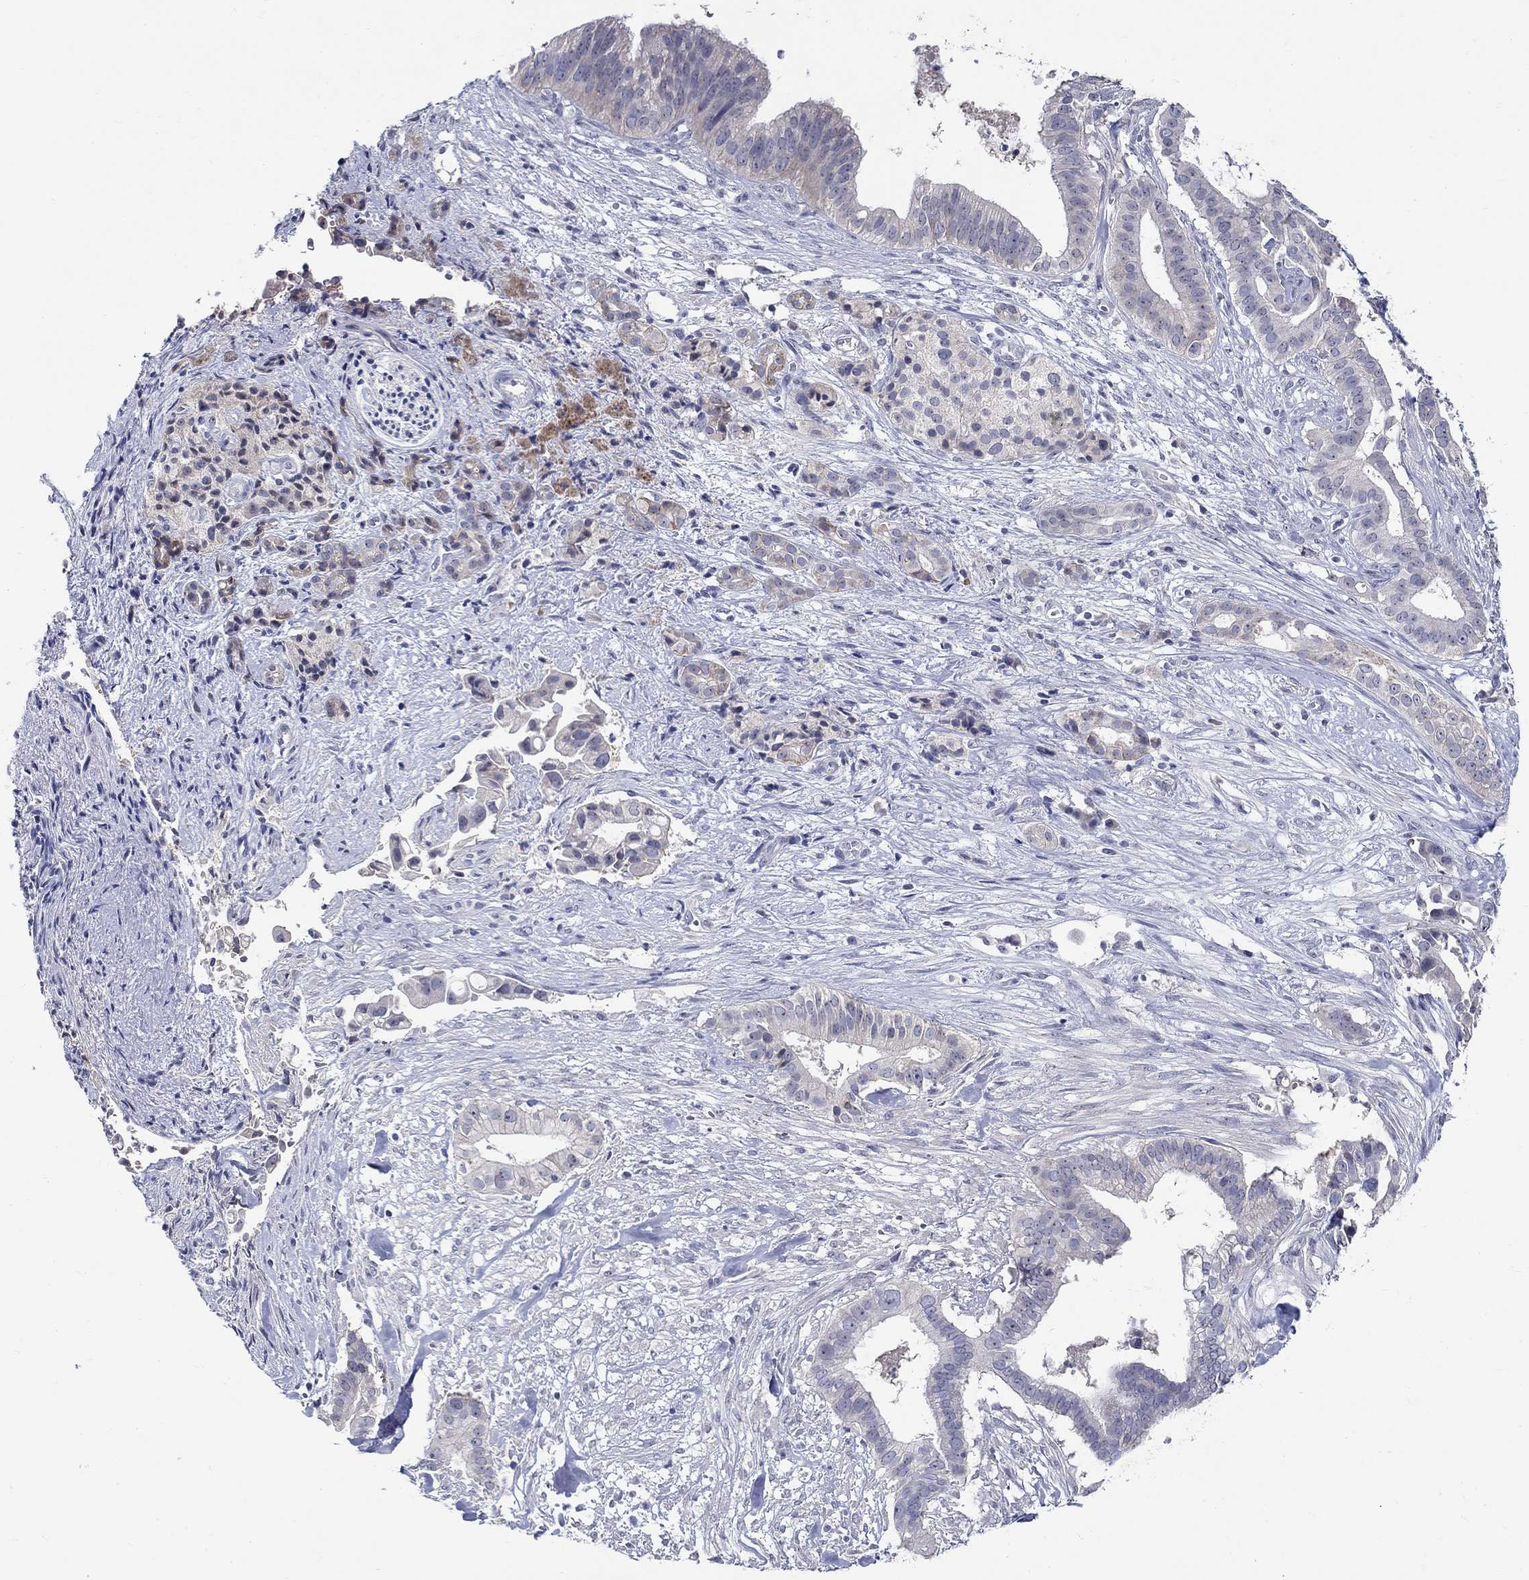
{"staining": {"intensity": "negative", "quantity": "none", "location": "none"}, "tissue": "pancreatic cancer", "cell_type": "Tumor cells", "image_type": "cancer", "snomed": [{"axis": "morphology", "description": "Adenocarcinoma, NOS"}, {"axis": "topography", "description": "Pancreas"}], "caption": "This histopathology image is of adenocarcinoma (pancreatic) stained with IHC to label a protein in brown with the nuclei are counter-stained blue. There is no expression in tumor cells.", "gene": "SLC30A3", "patient": {"sex": "male", "age": 61}}